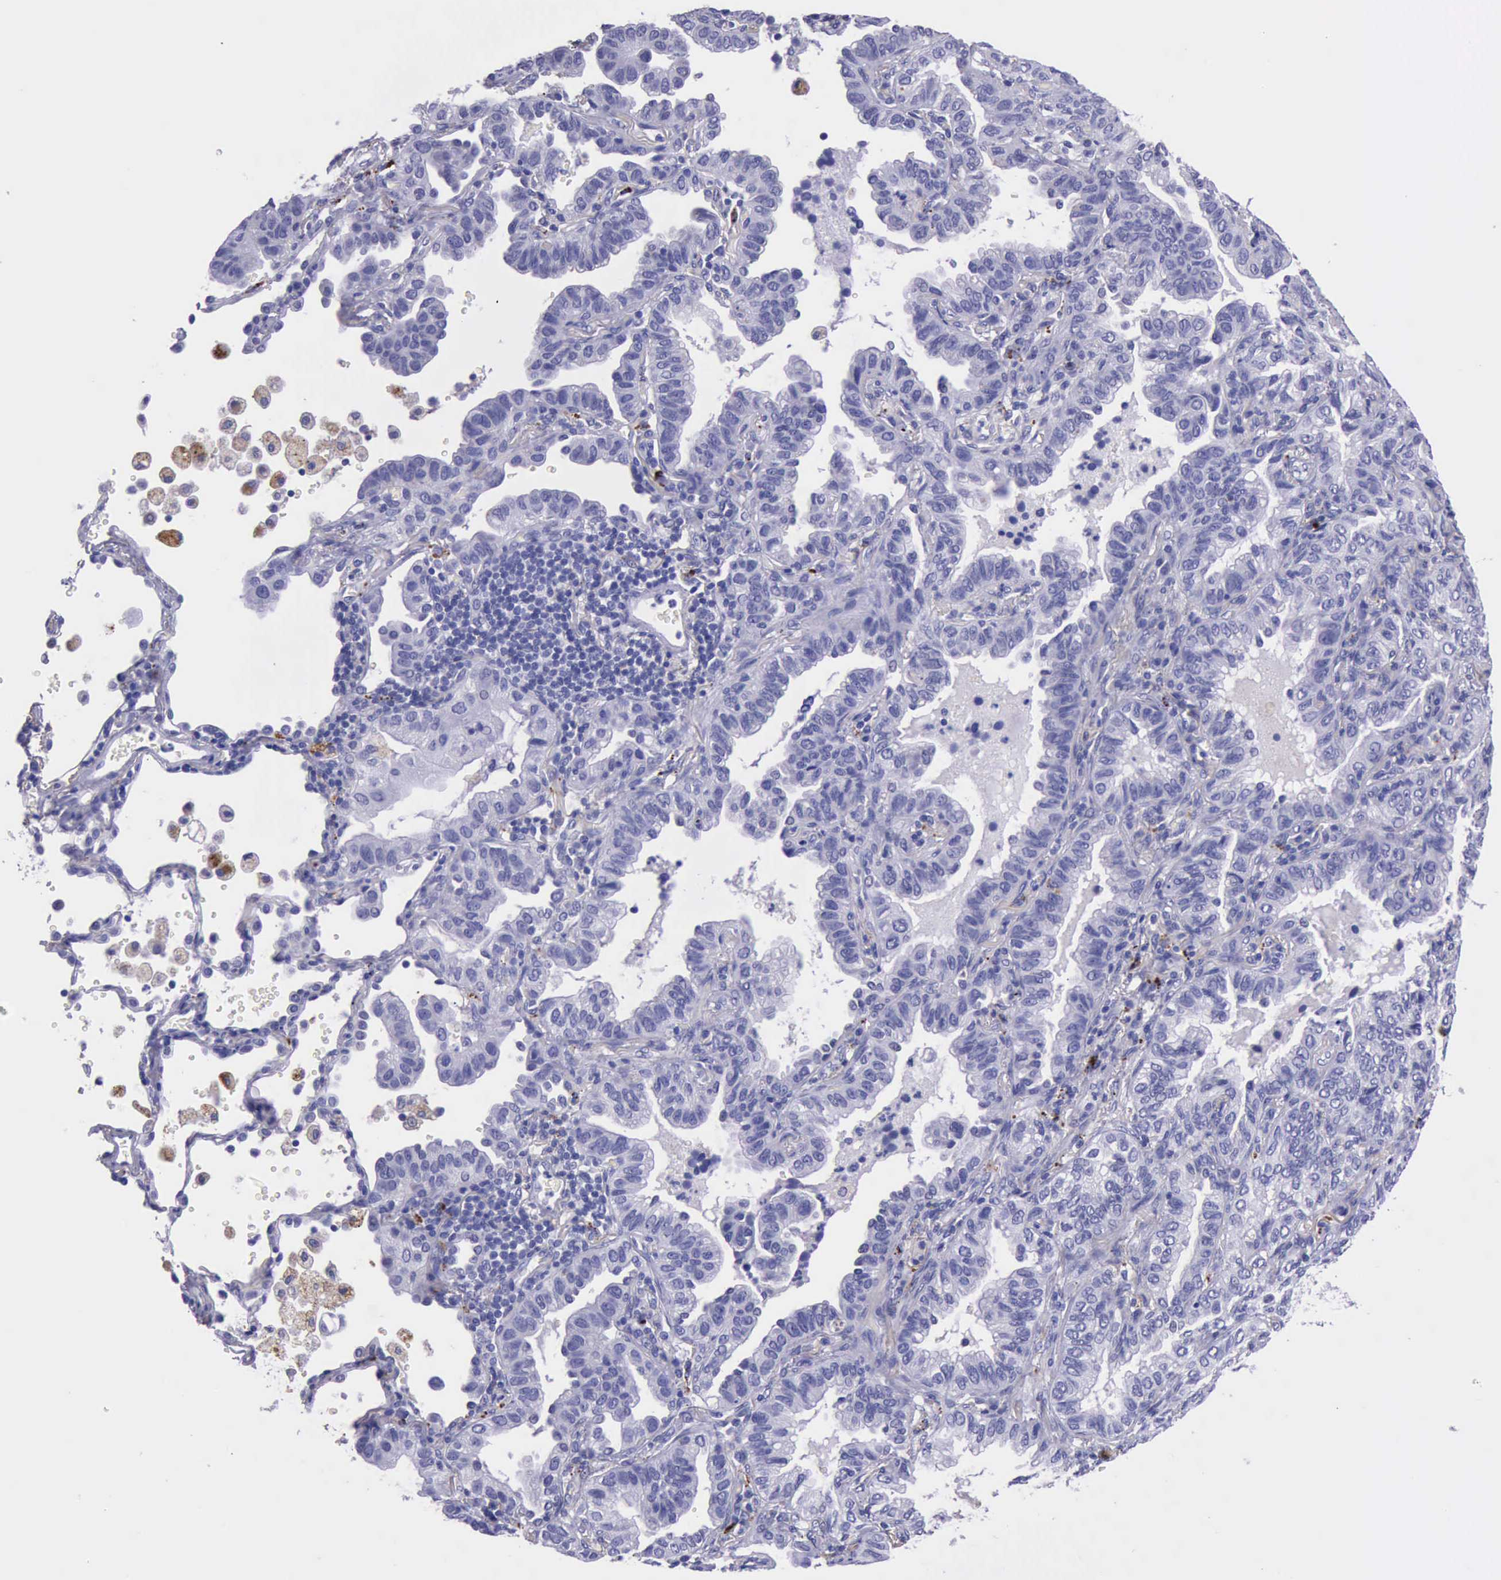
{"staining": {"intensity": "negative", "quantity": "none", "location": "none"}, "tissue": "lung cancer", "cell_type": "Tumor cells", "image_type": "cancer", "snomed": [{"axis": "morphology", "description": "Adenocarcinoma, NOS"}, {"axis": "topography", "description": "Lung"}], "caption": "DAB (3,3'-diaminobenzidine) immunohistochemical staining of human adenocarcinoma (lung) reveals no significant expression in tumor cells.", "gene": "GLA", "patient": {"sex": "female", "age": 50}}